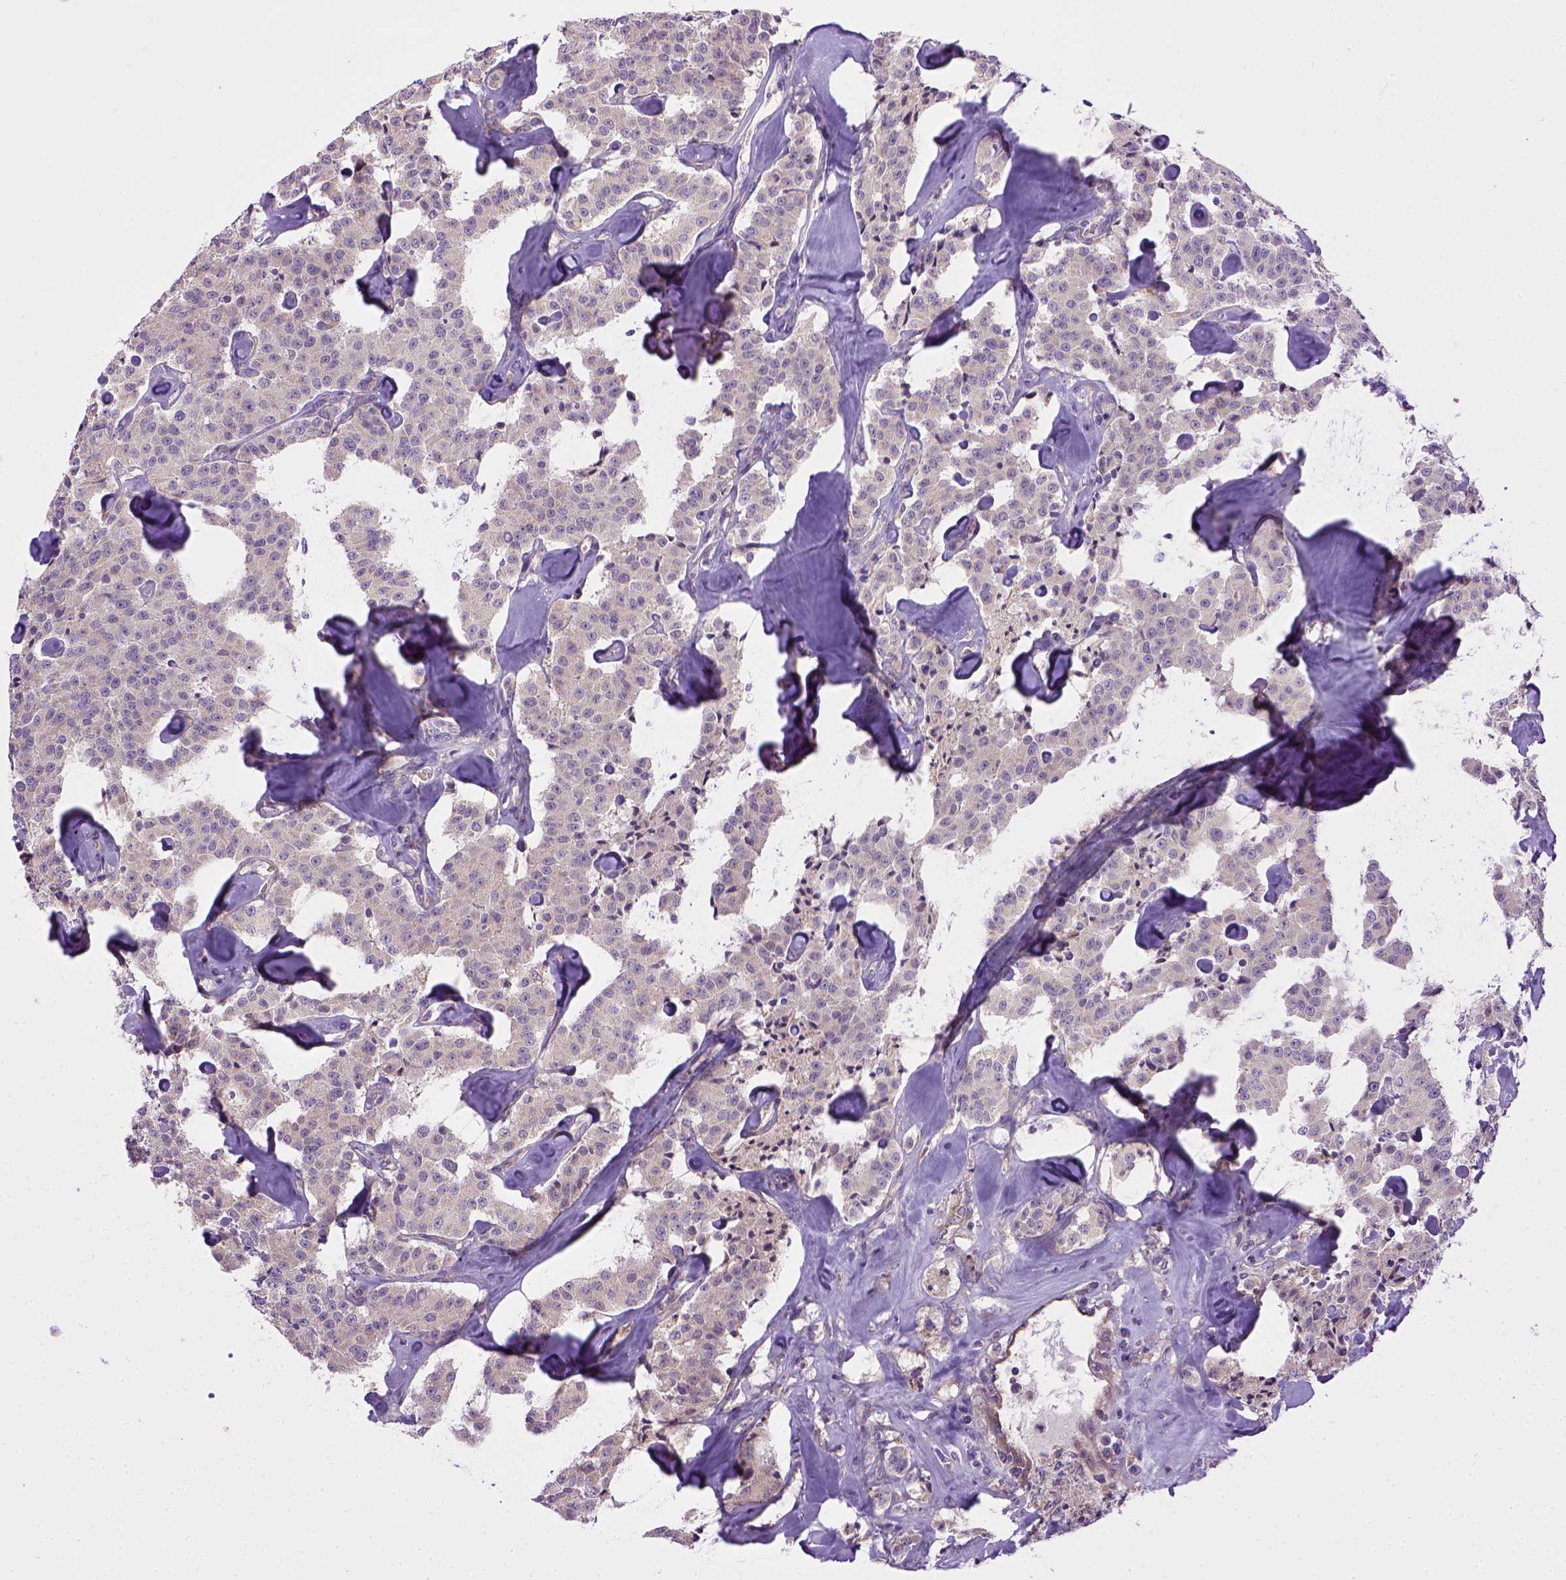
{"staining": {"intensity": "negative", "quantity": "none", "location": "none"}, "tissue": "carcinoid", "cell_type": "Tumor cells", "image_type": "cancer", "snomed": [{"axis": "morphology", "description": "Carcinoid, malignant, NOS"}, {"axis": "topography", "description": "Pancreas"}], "caption": "High power microscopy micrograph of an IHC micrograph of carcinoid, revealing no significant staining in tumor cells.", "gene": "ENG", "patient": {"sex": "male", "age": 41}}